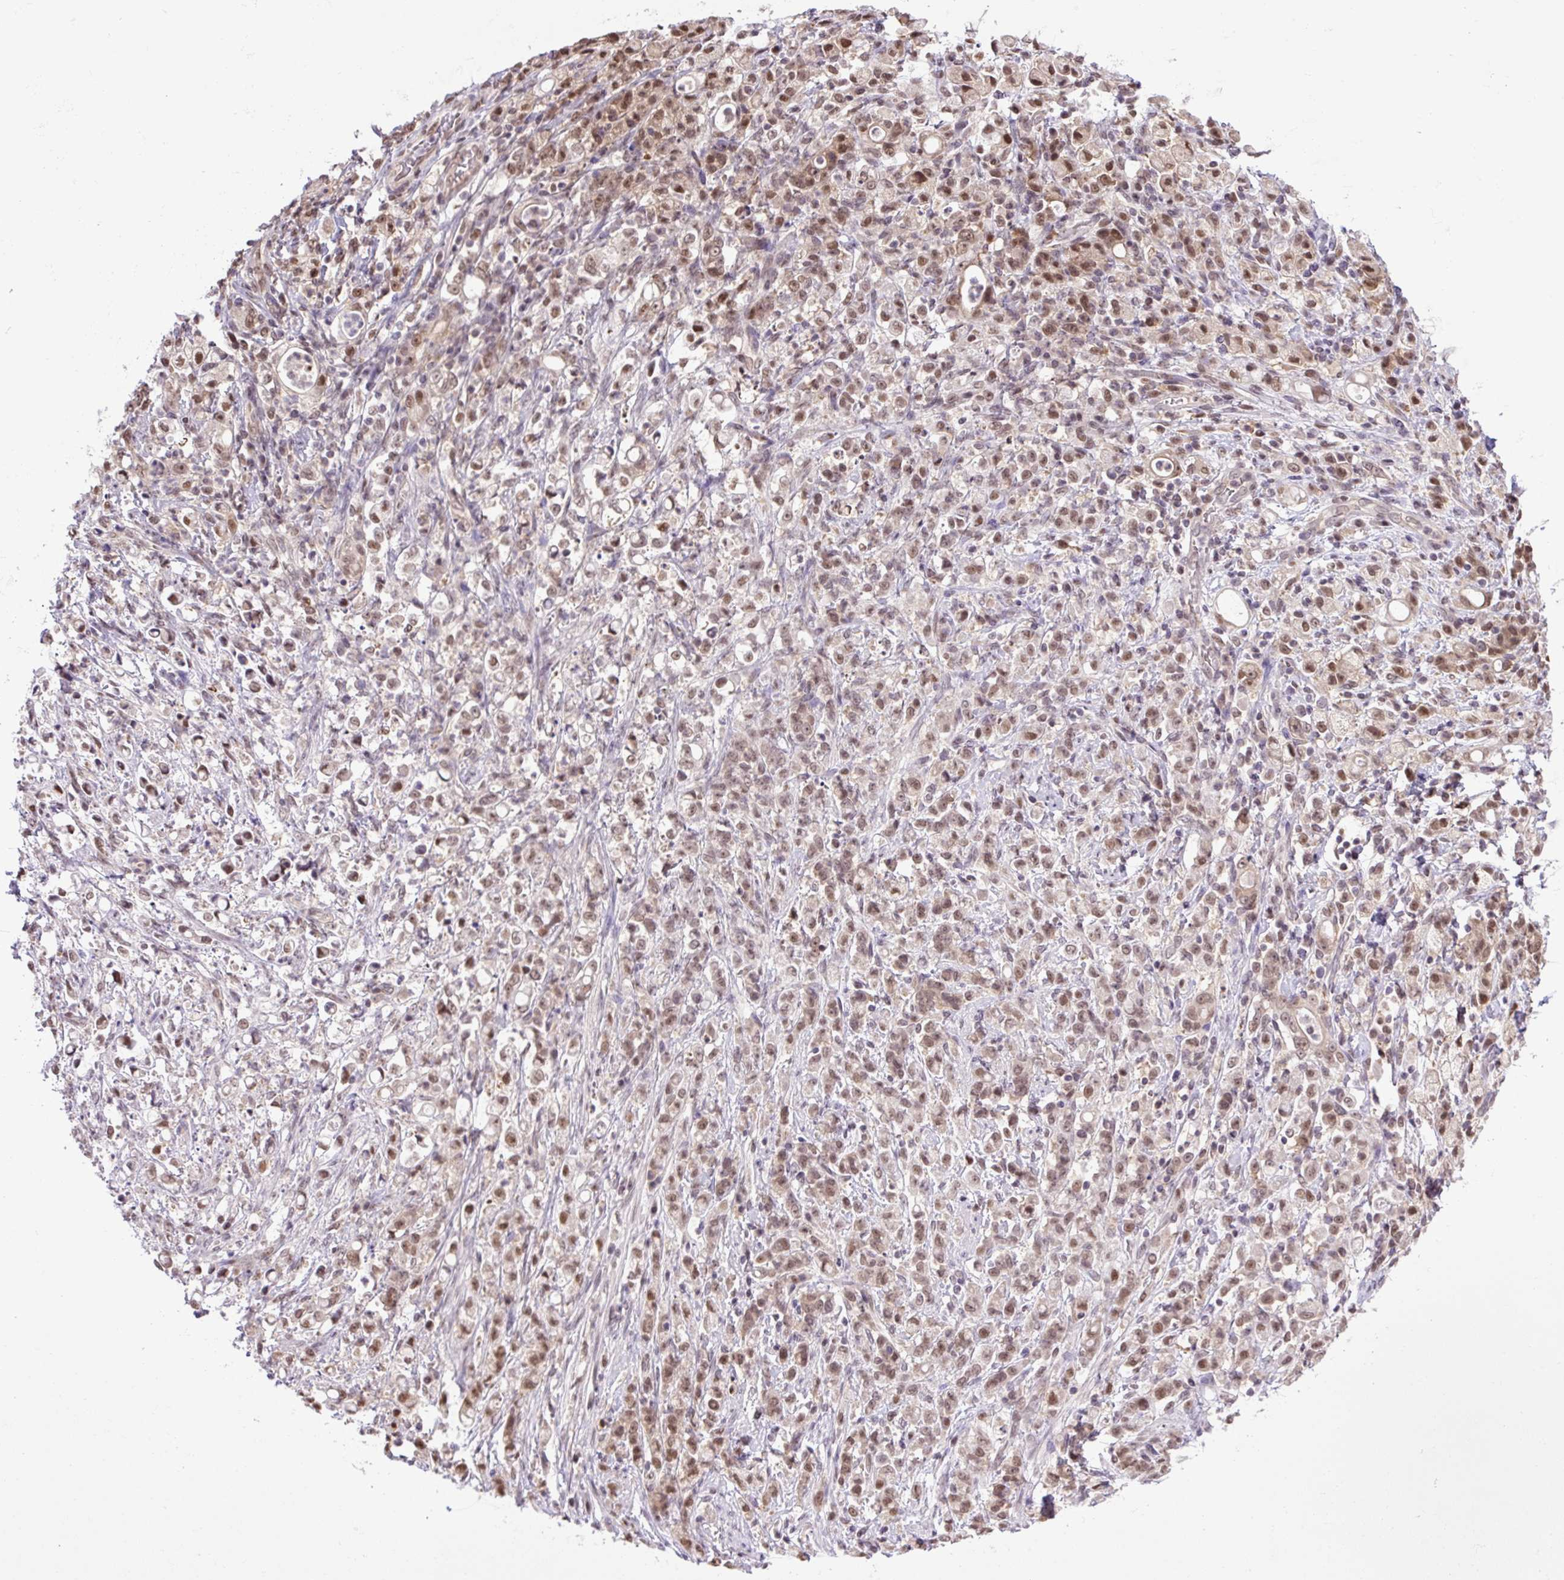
{"staining": {"intensity": "moderate", "quantity": ">75%", "location": "nuclear"}, "tissue": "stomach cancer", "cell_type": "Tumor cells", "image_type": "cancer", "snomed": [{"axis": "morphology", "description": "Adenocarcinoma, NOS"}, {"axis": "topography", "description": "Stomach"}], "caption": "A high-resolution histopathology image shows immunohistochemistry staining of adenocarcinoma (stomach), which shows moderate nuclear staining in approximately >75% of tumor cells.", "gene": "SGTA", "patient": {"sex": "female", "age": 60}}